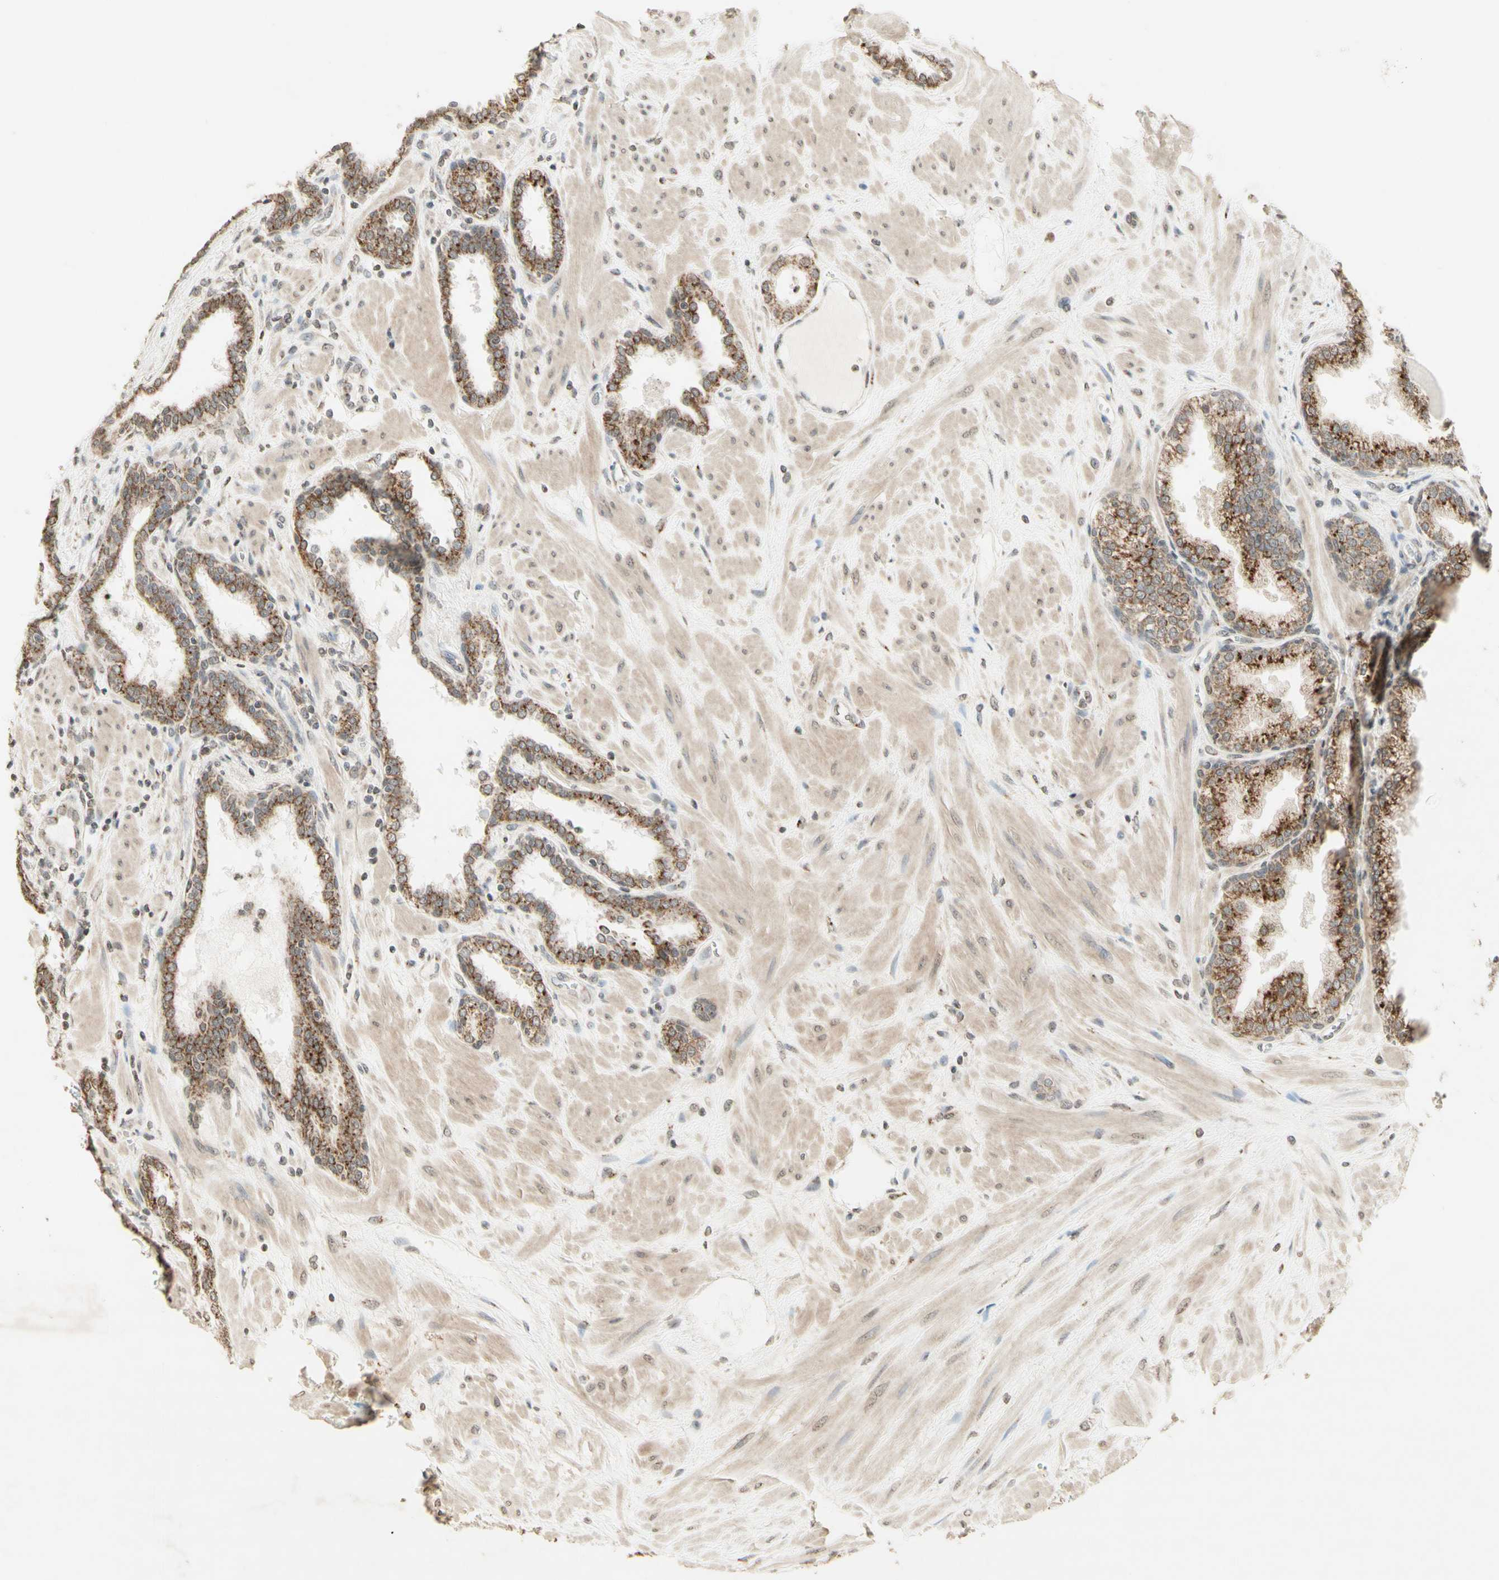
{"staining": {"intensity": "strong", "quantity": ">75%", "location": "cytoplasmic/membranous"}, "tissue": "prostate", "cell_type": "Glandular cells", "image_type": "normal", "snomed": [{"axis": "morphology", "description": "Normal tissue, NOS"}, {"axis": "topography", "description": "Prostate"}], "caption": "This histopathology image demonstrates immunohistochemistry staining of unremarkable prostate, with high strong cytoplasmic/membranous staining in about >75% of glandular cells.", "gene": "CCNI", "patient": {"sex": "male", "age": 51}}